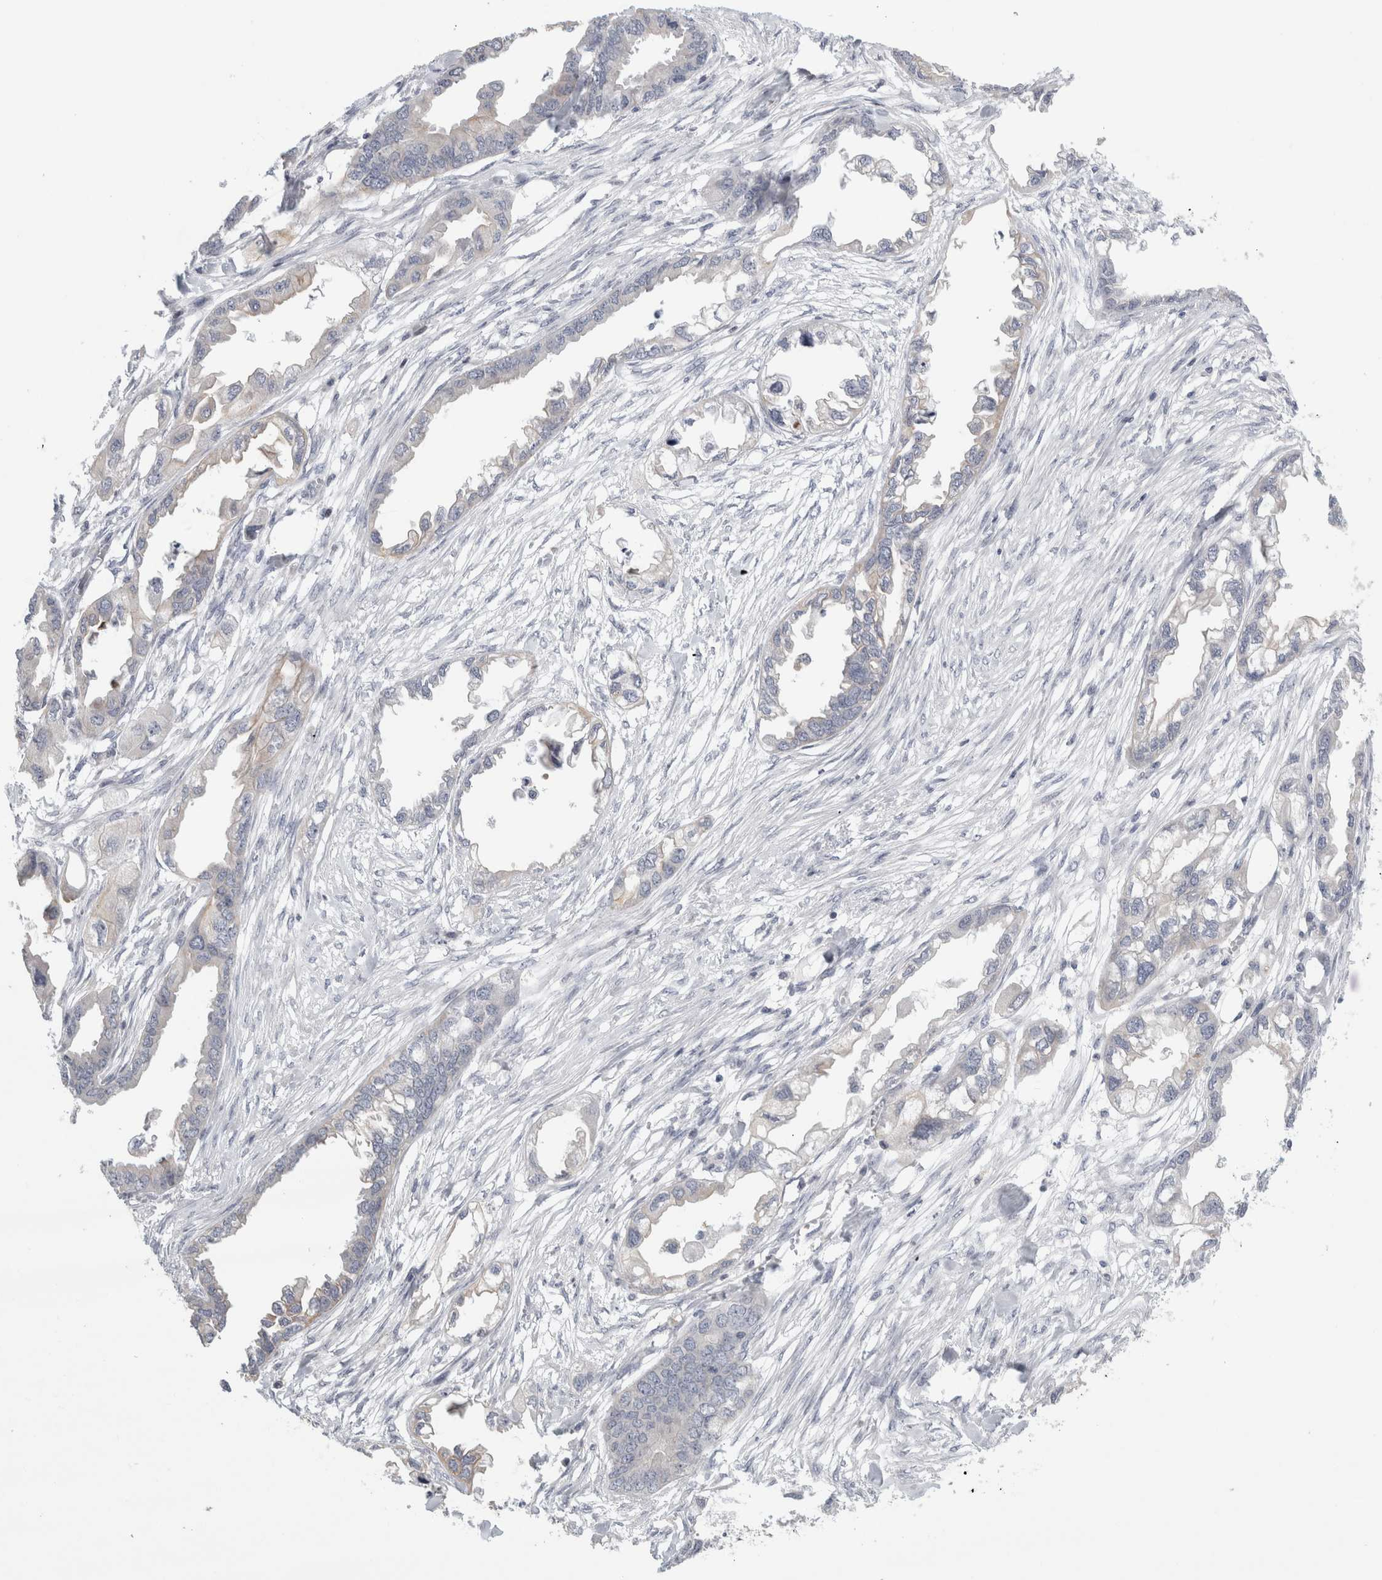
{"staining": {"intensity": "negative", "quantity": "none", "location": "none"}, "tissue": "endometrial cancer", "cell_type": "Tumor cells", "image_type": "cancer", "snomed": [{"axis": "morphology", "description": "Adenocarcinoma, NOS"}, {"axis": "morphology", "description": "Adenocarcinoma, metastatic, NOS"}, {"axis": "topography", "description": "Adipose tissue"}, {"axis": "topography", "description": "Endometrium"}], "caption": "DAB (3,3'-diaminobenzidine) immunohistochemical staining of human adenocarcinoma (endometrial) shows no significant positivity in tumor cells.", "gene": "UTP25", "patient": {"sex": "female", "age": 67}}